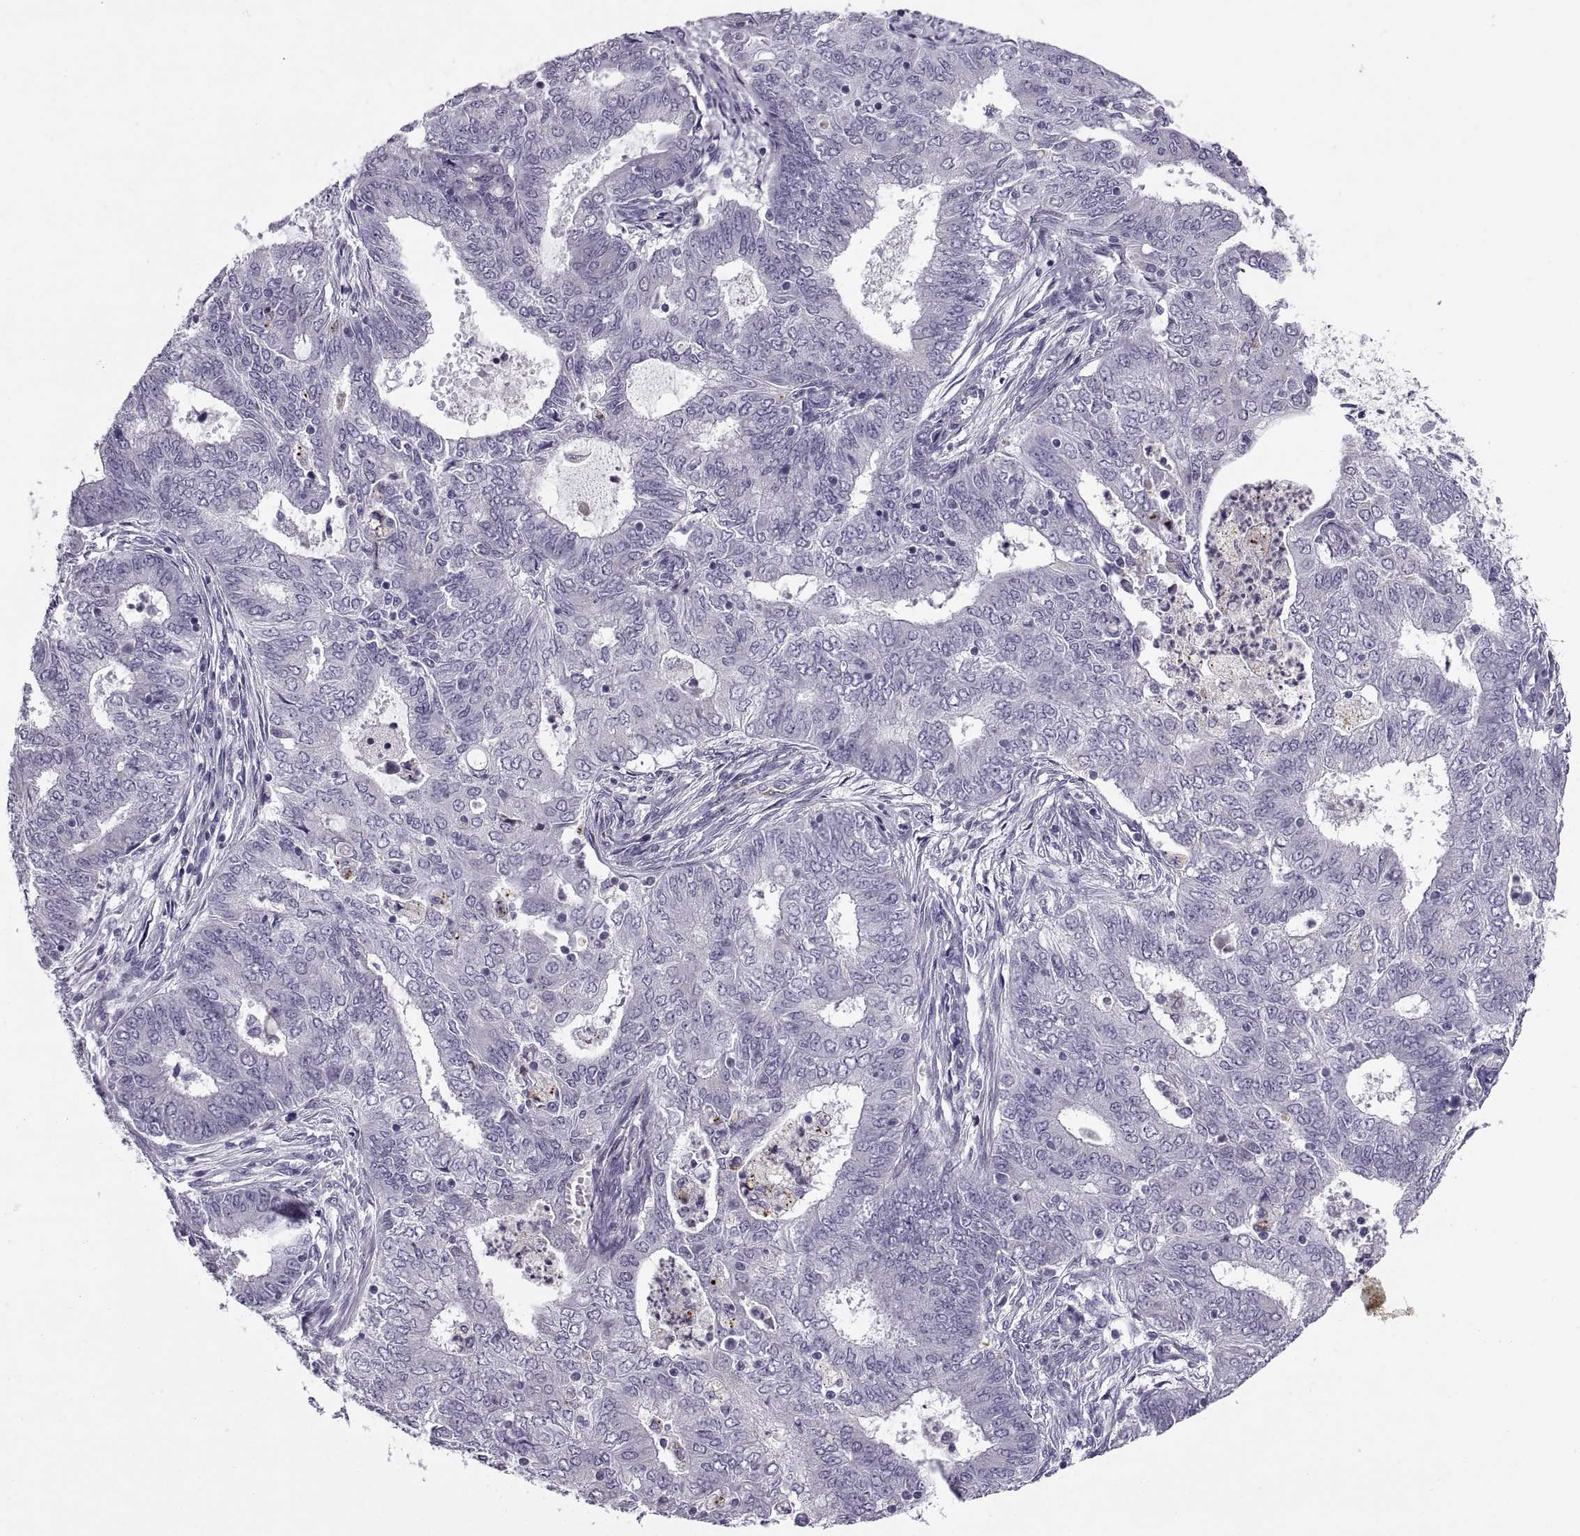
{"staining": {"intensity": "negative", "quantity": "none", "location": "none"}, "tissue": "endometrial cancer", "cell_type": "Tumor cells", "image_type": "cancer", "snomed": [{"axis": "morphology", "description": "Adenocarcinoma, NOS"}, {"axis": "topography", "description": "Endometrium"}], "caption": "A histopathology image of human endometrial cancer (adenocarcinoma) is negative for staining in tumor cells.", "gene": "CALCR", "patient": {"sex": "female", "age": 62}}